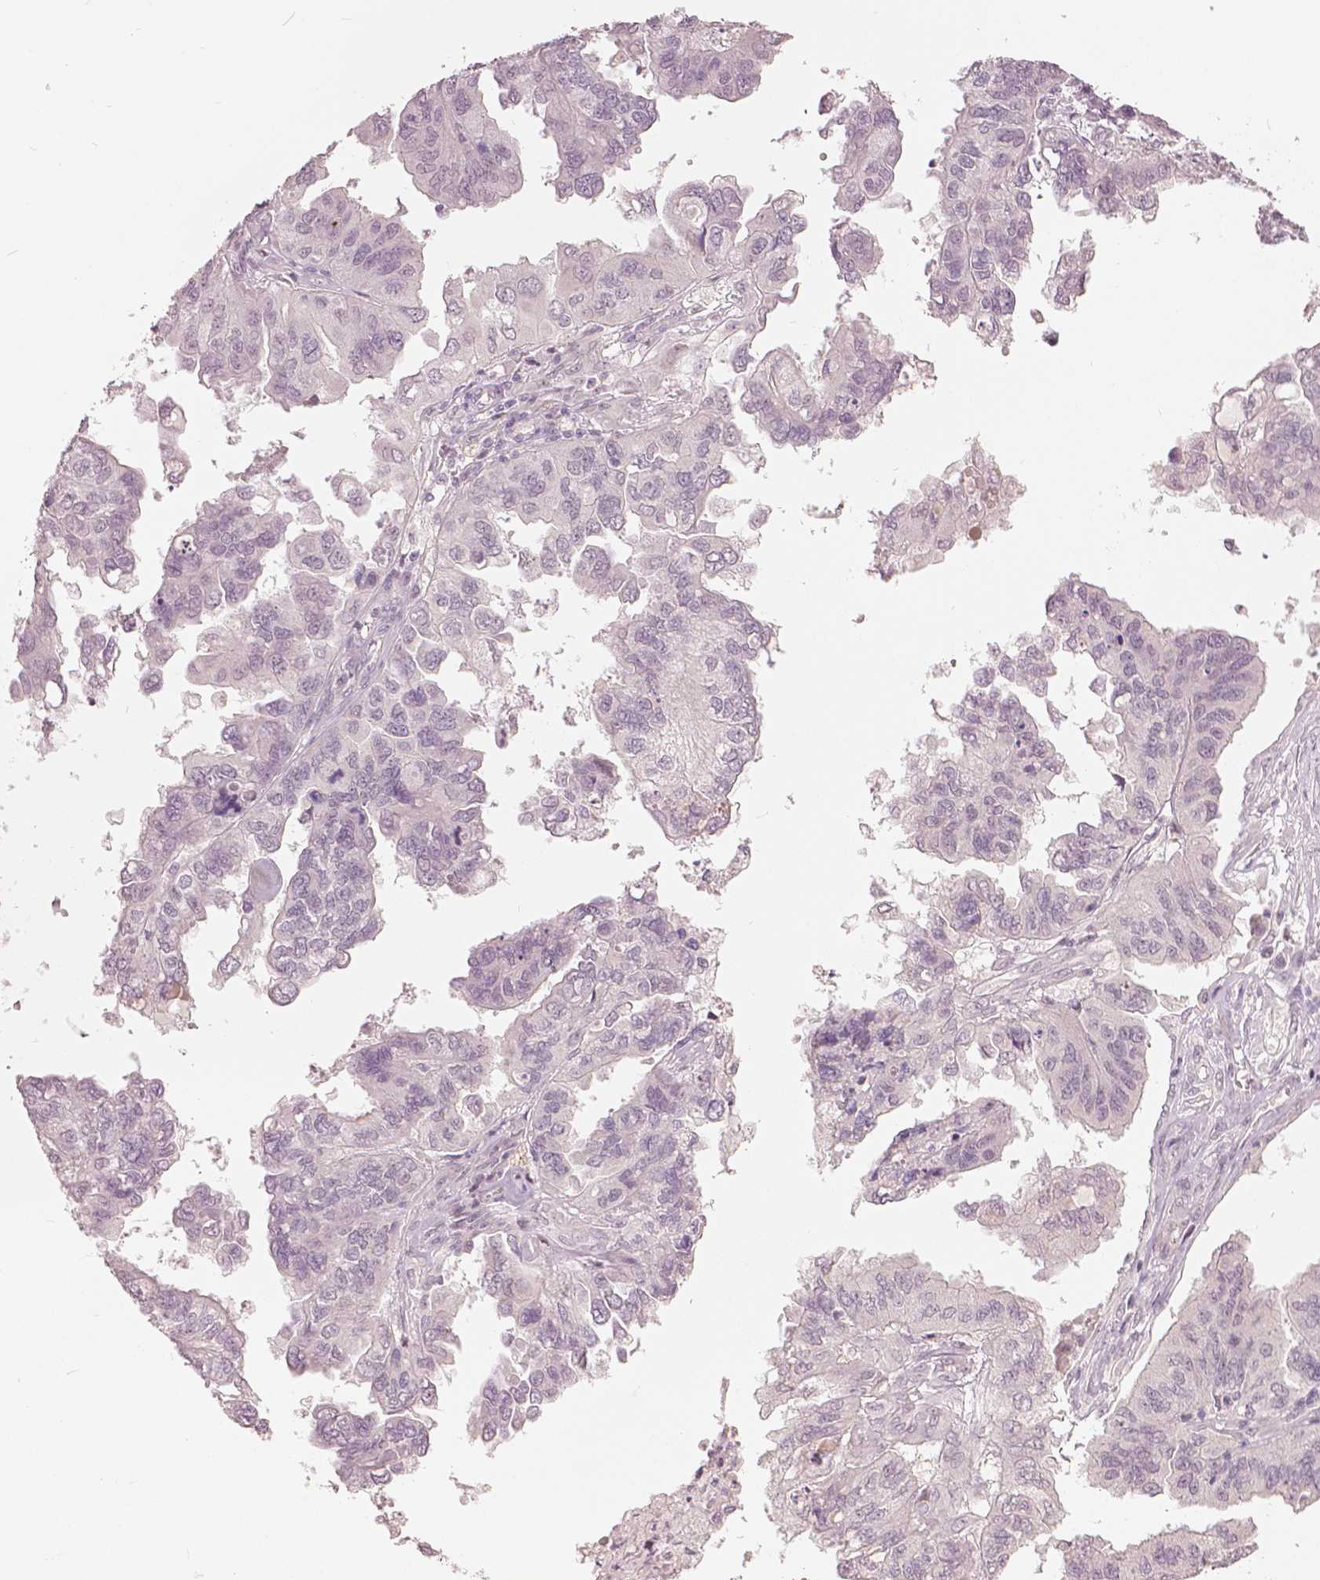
{"staining": {"intensity": "negative", "quantity": "none", "location": "none"}, "tissue": "ovarian cancer", "cell_type": "Tumor cells", "image_type": "cancer", "snomed": [{"axis": "morphology", "description": "Cystadenocarcinoma, serous, NOS"}, {"axis": "topography", "description": "Ovary"}], "caption": "Immunohistochemical staining of serous cystadenocarcinoma (ovarian) exhibits no significant expression in tumor cells. (DAB immunohistochemistry (IHC) with hematoxylin counter stain).", "gene": "NANOG", "patient": {"sex": "female", "age": 79}}